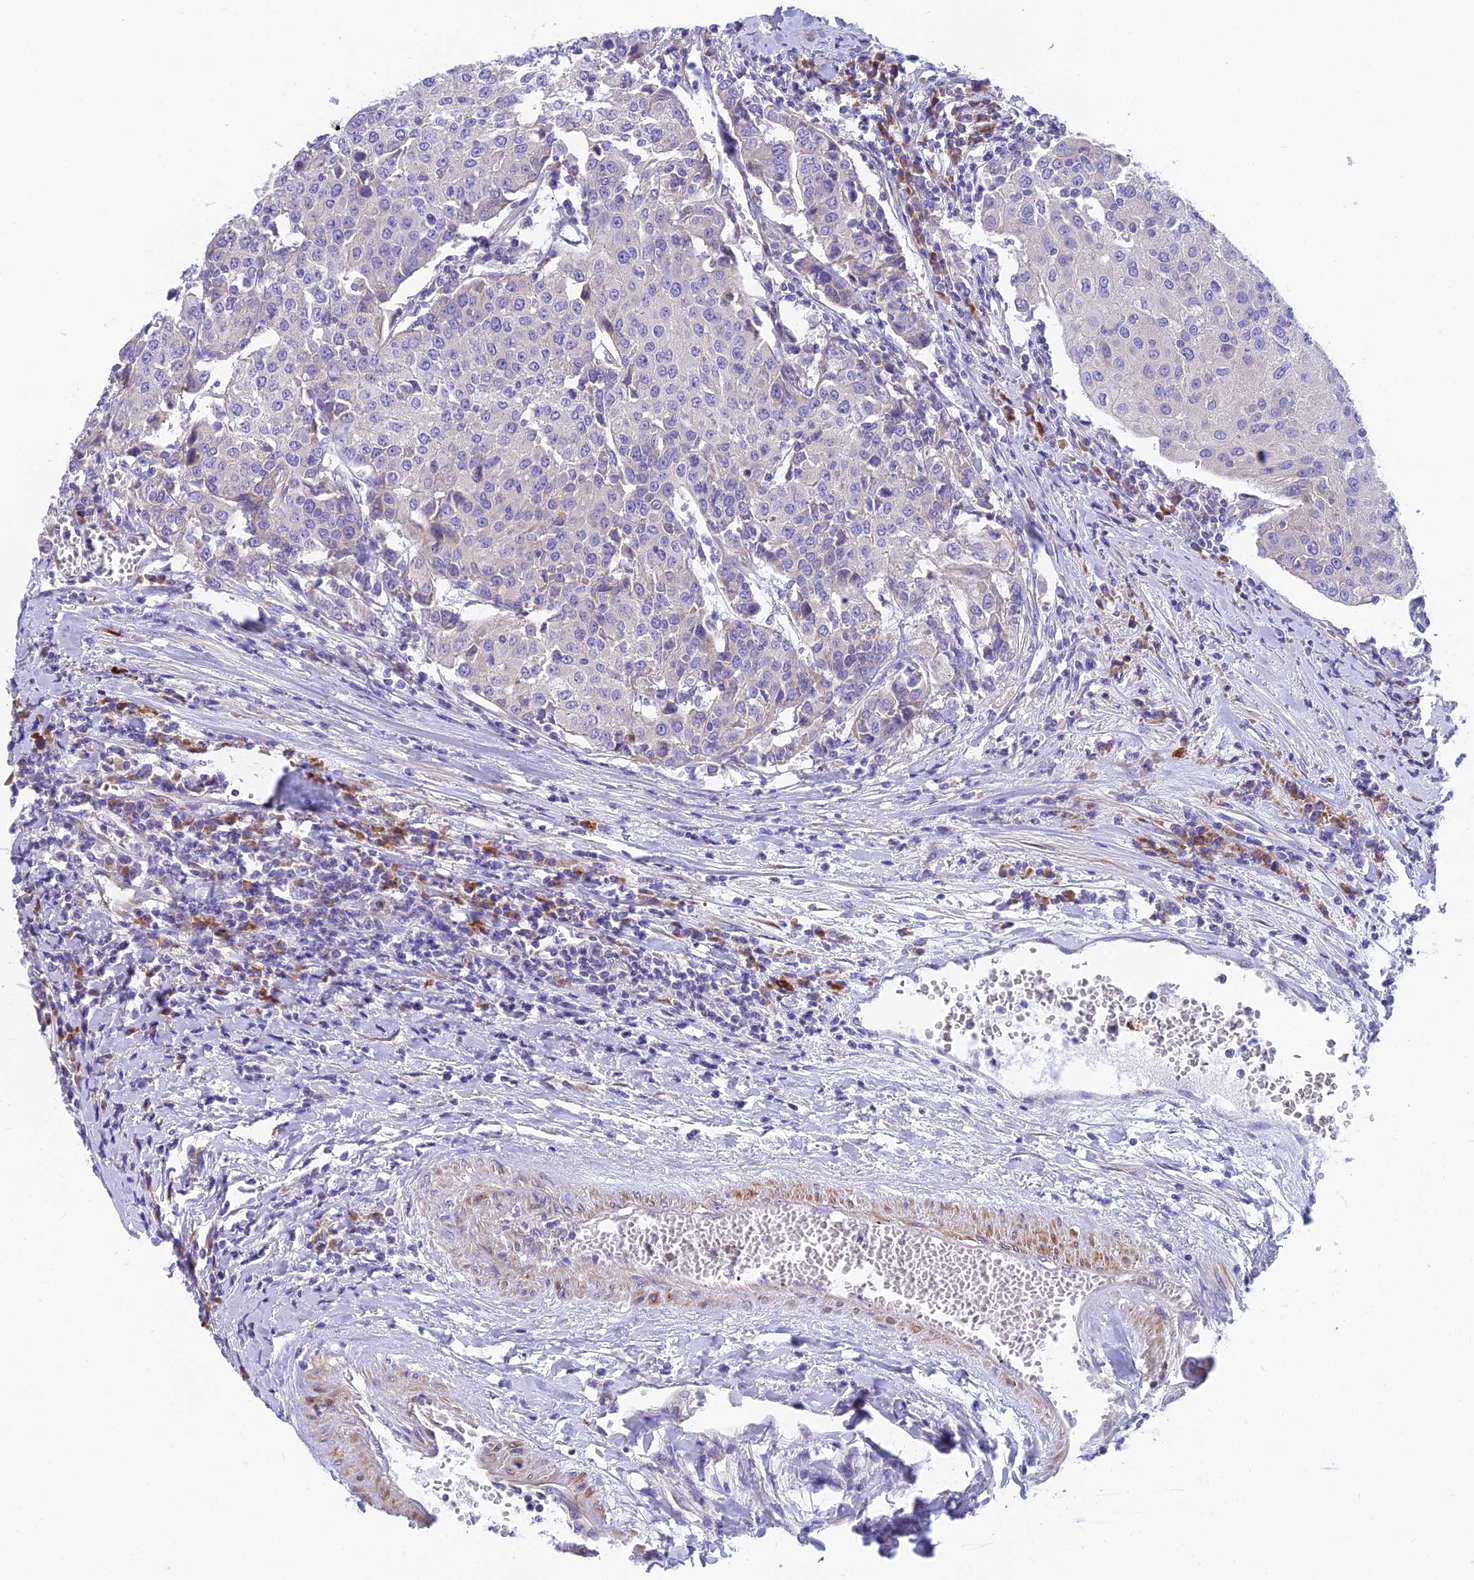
{"staining": {"intensity": "weak", "quantity": "<25%", "location": "cytoplasmic/membranous"}, "tissue": "urothelial cancer", "cell_type": "Tumor cells", "image_type": "cancer", "snomed": [{"axis": "morphology", "description": "Urothelial carcinoma, High grade"}, {"axis": "topography", "description": "Urinary bladder"}], "caption": "Image shows no significant protein staining in tumor cells of urothelial cancer. The staining is performed using DAB (3,3'-diaminobenzidine) brown chromogen with nuclei counter-stained in using hematoxylin.", "gene": "MVB12A", "patient": {"sex": "female", "age": 85}}